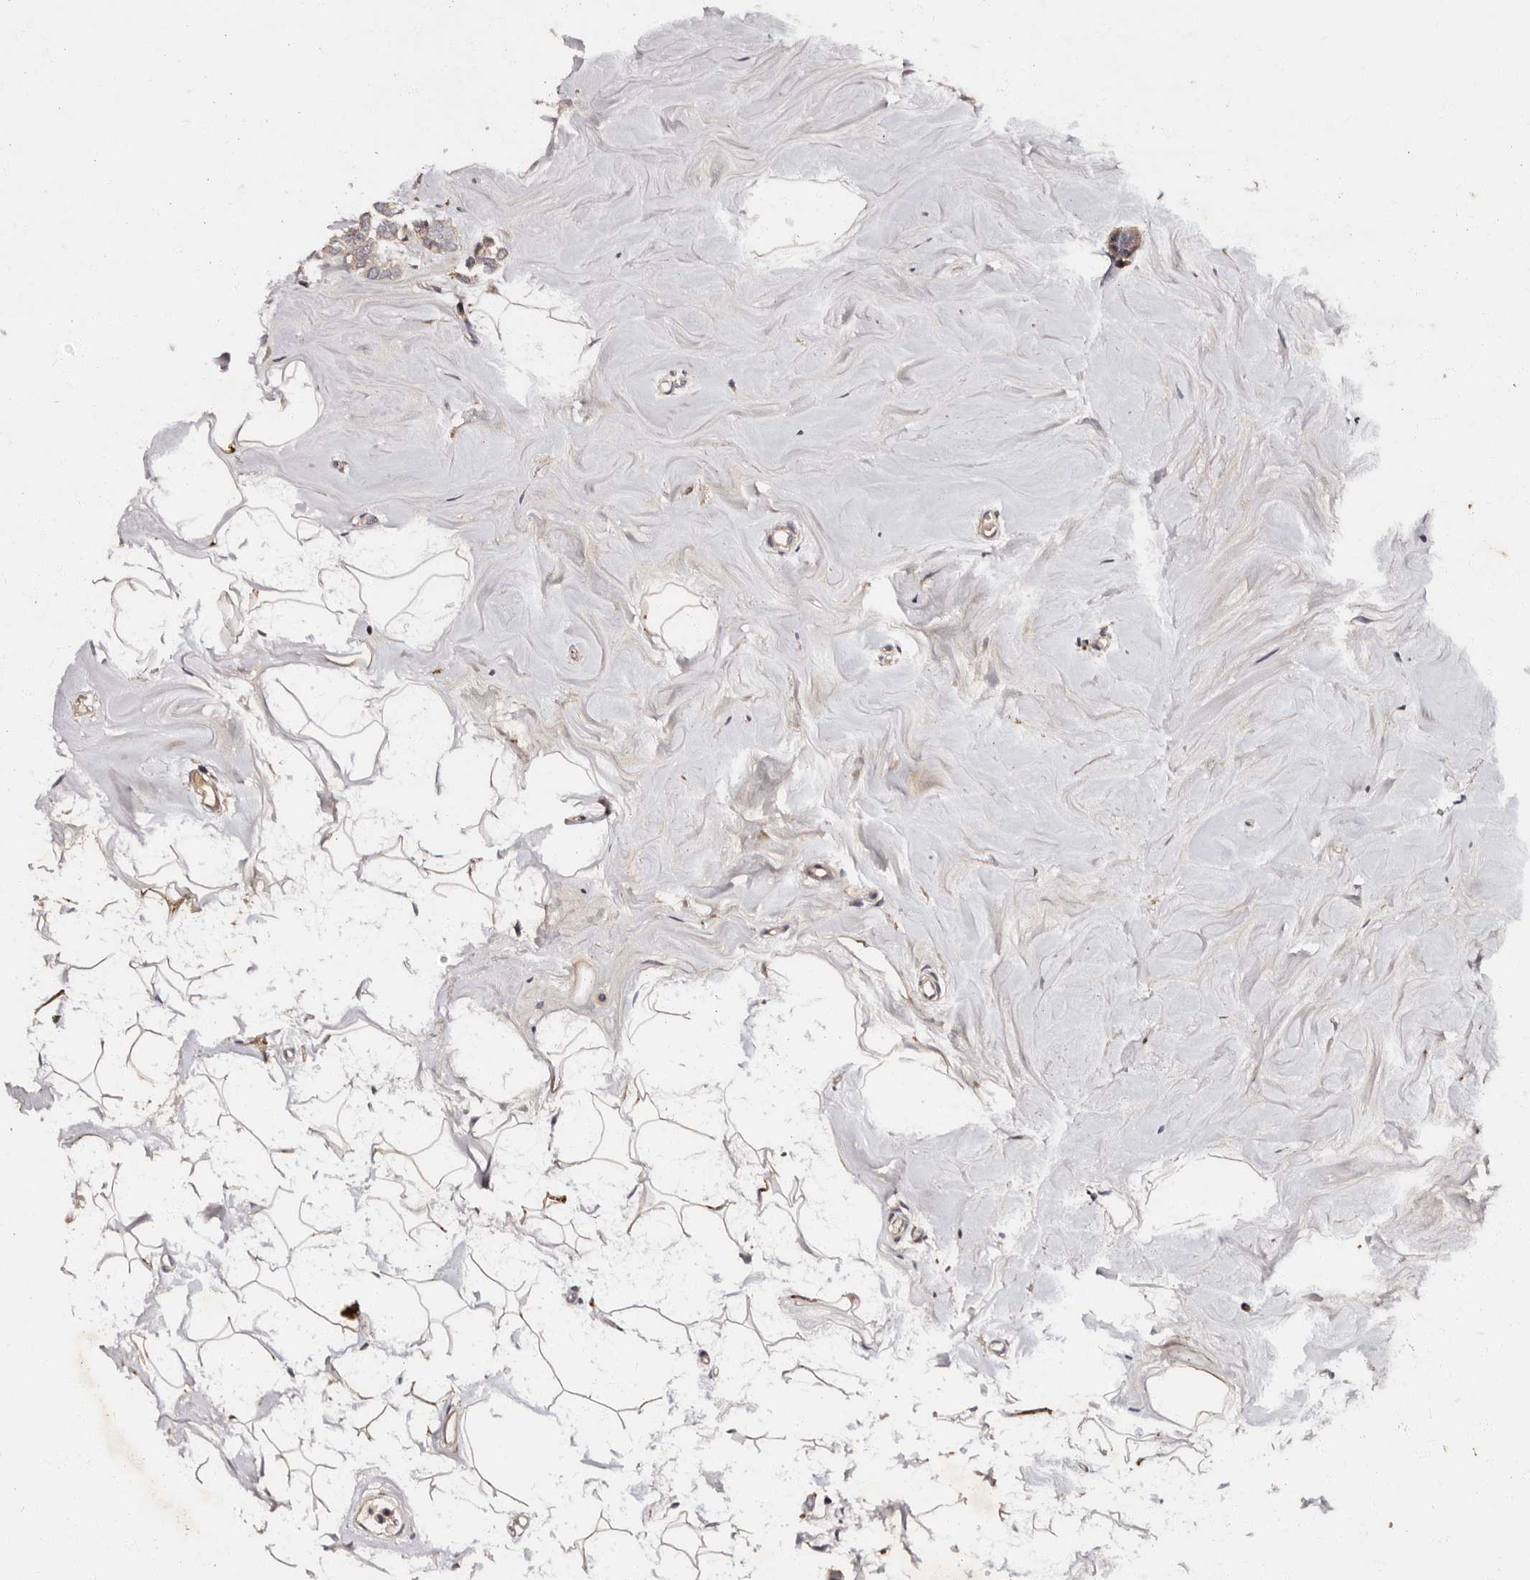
{"staining": {"intensity": "weak", "quantity": "25%-75%", "location": "cytoplasmic/membranous"}, "tissue": "breast cancer", "cell_type": "Tumor cells", "image_type": "cancer", "snomed": [{"axis": "morphology", "description": "Lobular carcinoma"}, {"axis": "topography", "description": "Breast"}], "caption": "Immunohistochemical staining of lobular carcinoma (breast) displays weak cytoplasmic/membranous protein staining in approximately 25%-75% of tumor cells.", "gene": "ADCK5", "patient": {"sex": "female", "age": 47}}